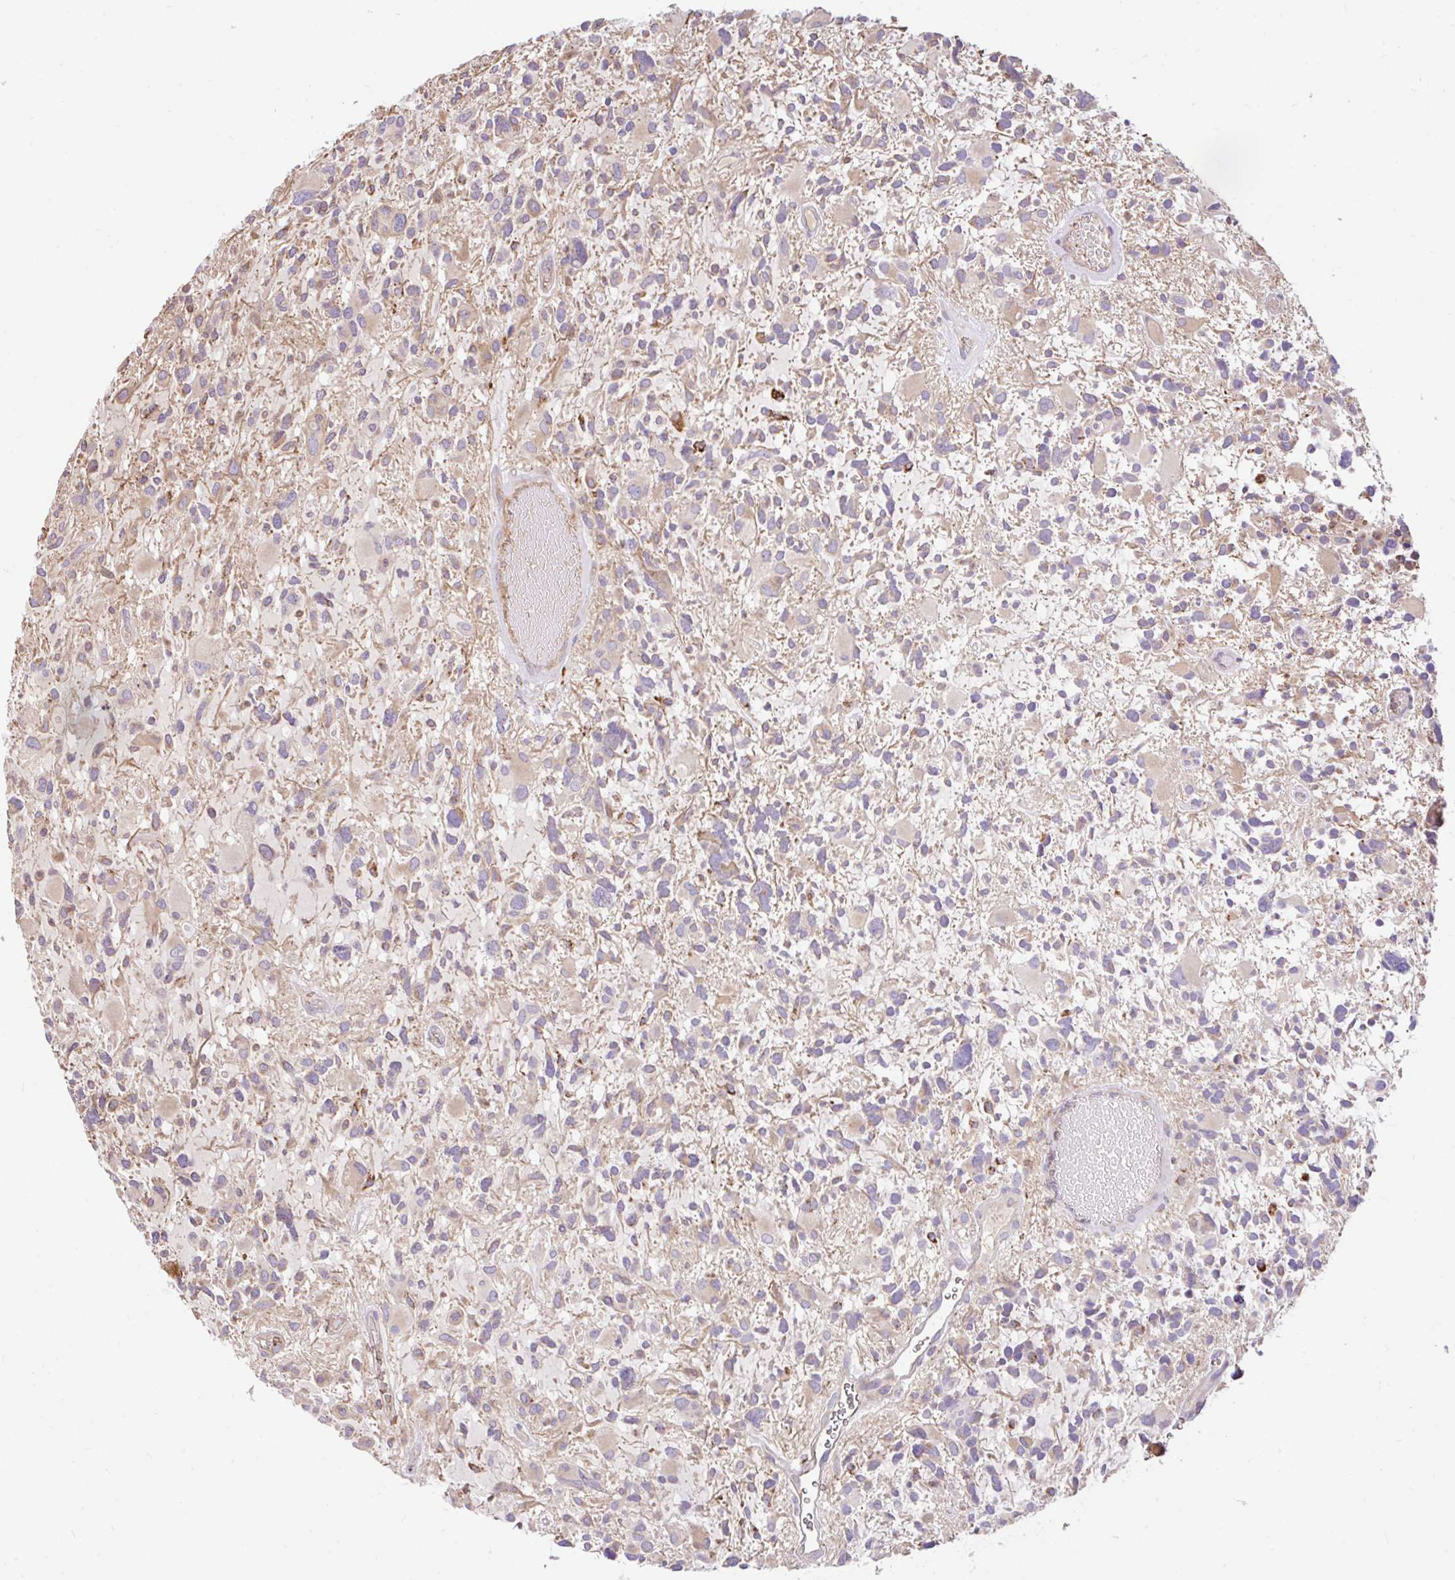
{"staining": {"intensity": "weak", "quantity": "<25%", "location": "cytoplasmic/membranous"}, "tissue": "glioma", "cell_type": "Tumor cells", "image_type": "cancer", "snomed": [{"axis": "morphology", "description": "Glioma, malignant, High grade"}, {"axis": "topography", "description": "Brain"}], "caption": "Immunohistochemistry (IHC) of human high-grade glioma (malignant) demonstrates no expression in tumor cells.", "gene": "RALBP1", "patient": {"sex": "female", "age": 11}}